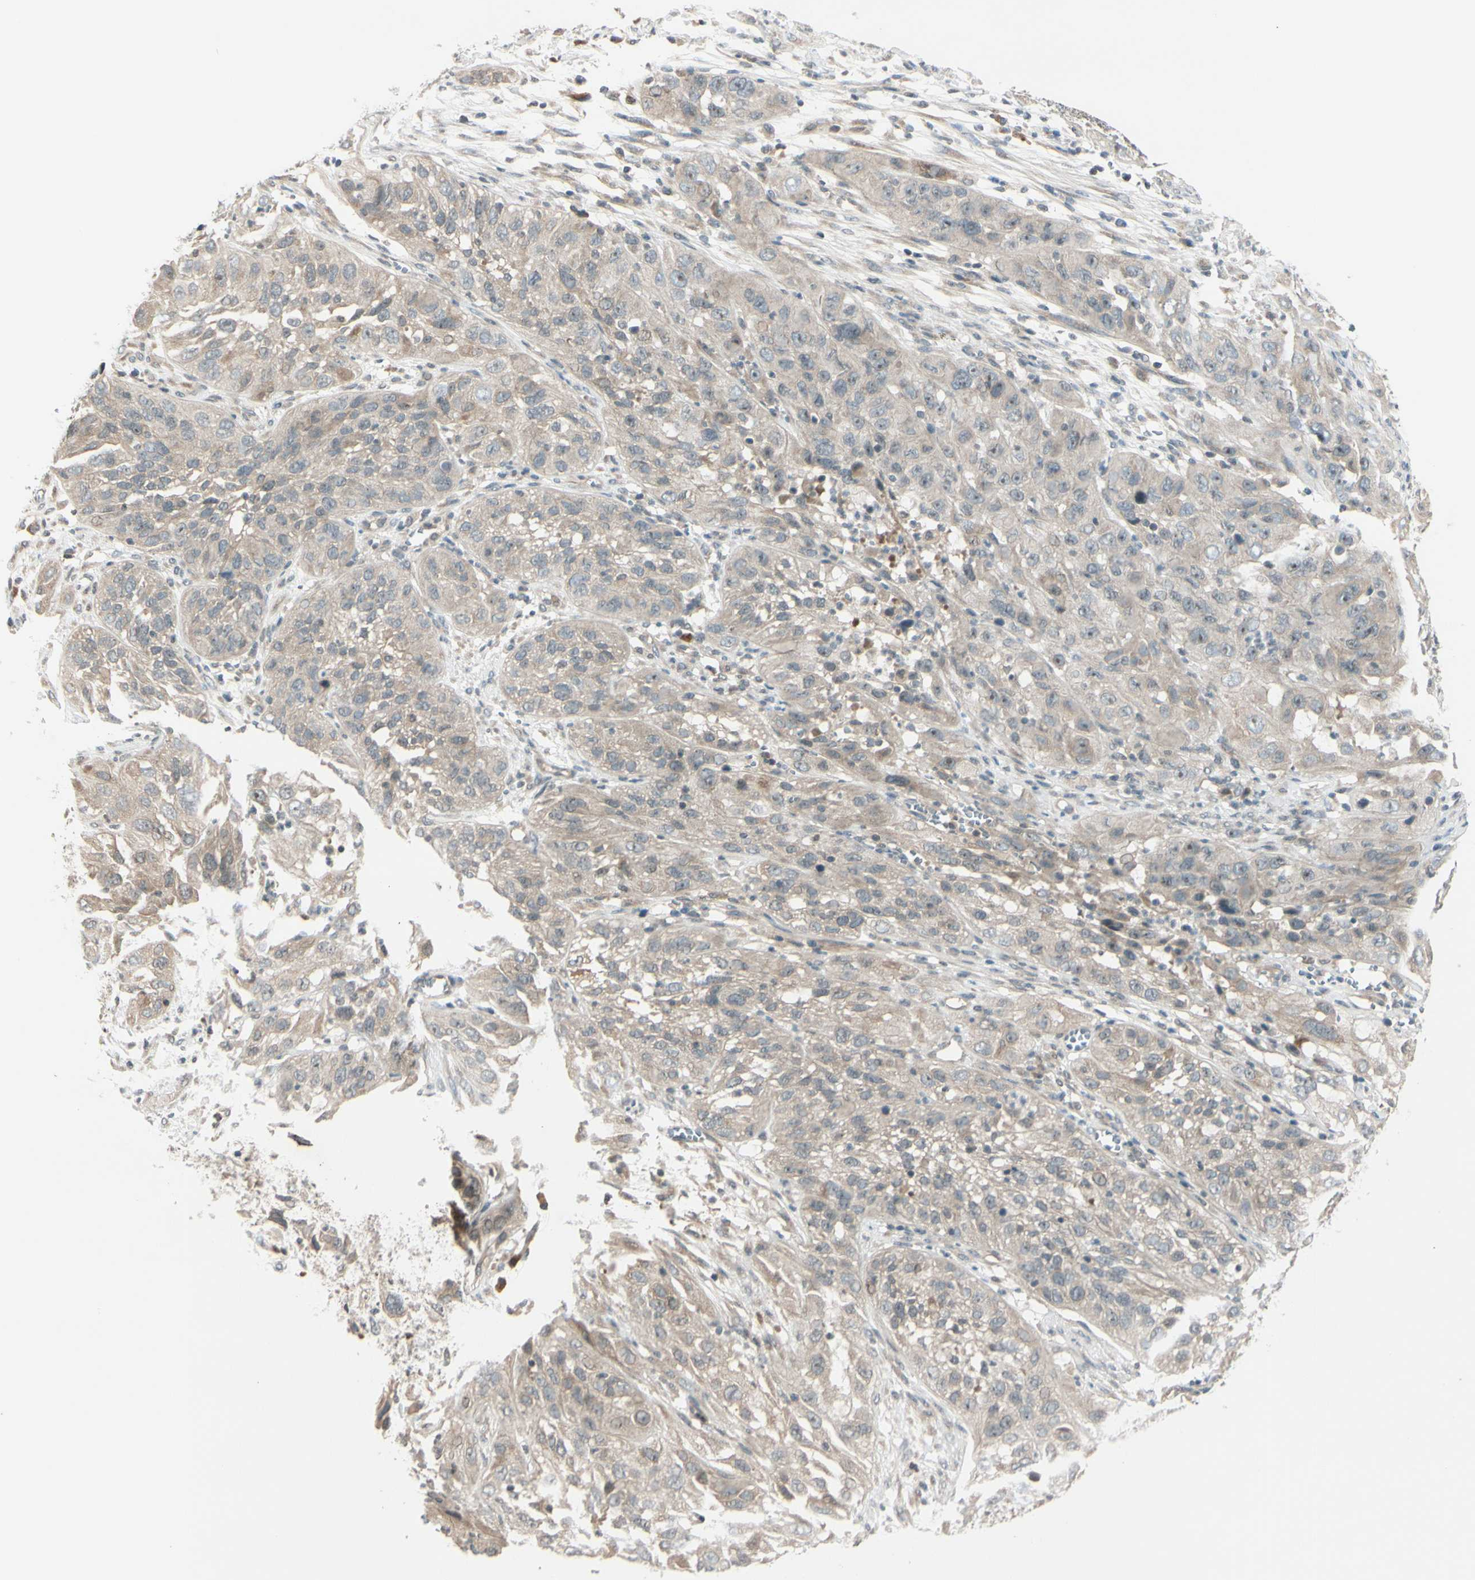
{"staining": {"intensity": "weak", "quantity": "25%-75%", "location": "cytoplasmic/membranous"}, "tissue": "cervical cancer", "cell_type": "Tumor cells", "image_type": "cancer", "snomed": [{"axis": "morphology", "description": "Squamous cell carcinoma, NOS"}, {"axis": "topography", "description": "Cervix"}], "caption": "Cervical cancer (squamous cell carcinoma) stained with a brown dye displays weak cytoplasmic/membranous positive staining in approximately 25%-75% of tumor cells.", "gene": "FGF10", "patient": {"sex": "female", "age": 32}}